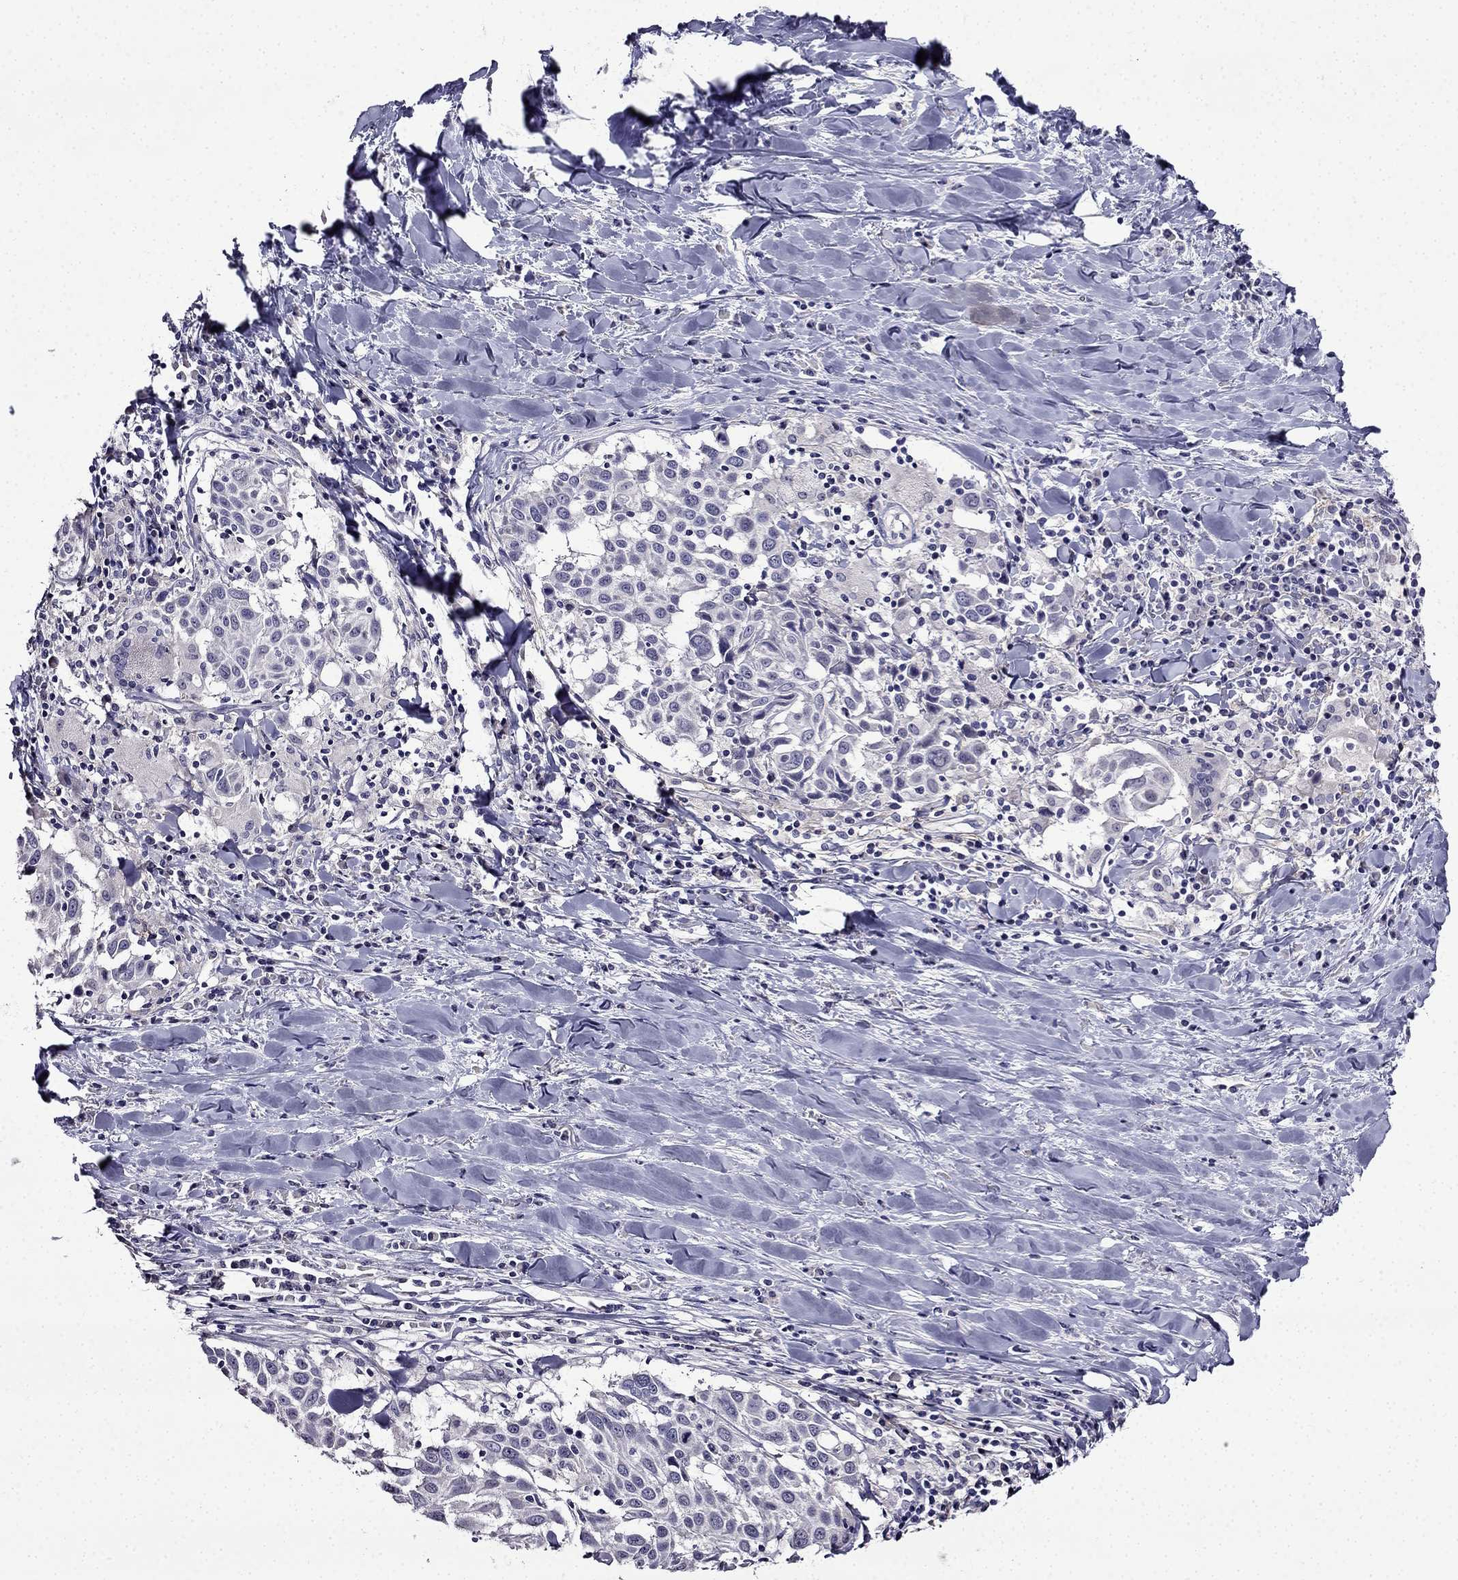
{"staining": {"intensity": "negative", "quantity": "none", "location": "none"}, "tissue": "lung cancer", "cell_type": "Tumor cells", "image_type": "cancer", "snomed": [{"axis": "morphology", "description": "Squamous cell carcinoma, NOS"}, {"axis": "topography", "description": "Lung"}], "caption": "Lung cancer (squamous cell carcinoma) stained for a protein using immunohistochemistry (IHC) demonstrates no expression tumor cells.", "gene": "TMEM266", "patient": {"sex": "male", "age": 57}}